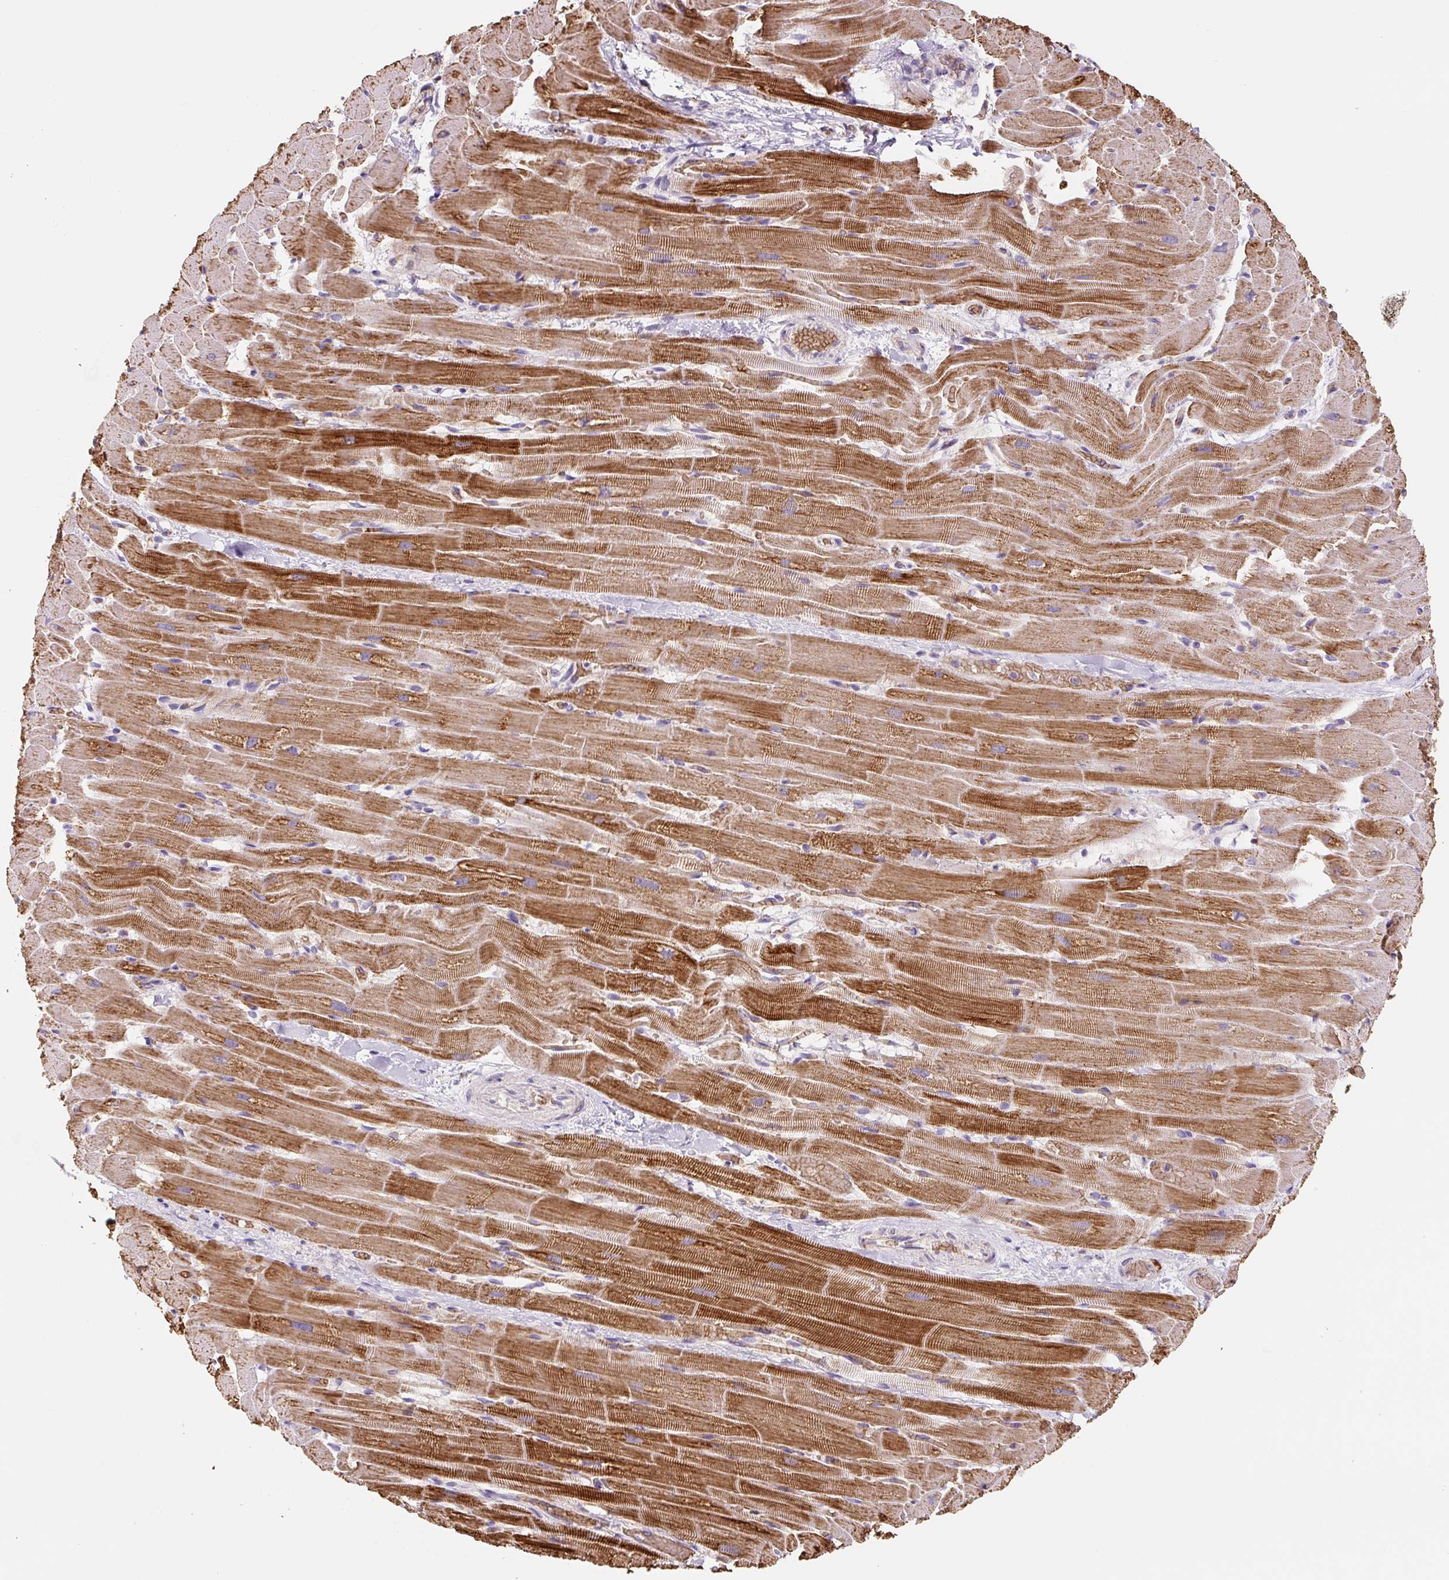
{"staining": {"intensity": "strong", "quantity": ">75%", "location": "cytoplasmic/membranous"}, "tissue": "heart muscle", "cell_type": "Cardiomyocytes", "image_type": "normal", "snomed": [{"axis": "morphology", "description": "Normal tissue, NOS"}, {"axis": "topography", "description": "Heart"}], "caption": "This photomicrograph shows IHC staining of normal human heart muscle, with high strong cytoplasmic/membranous positivity in about >75% of cardiomyocytes.", "gene": "MT", "patient": {"sex": "male", "age": 37}}